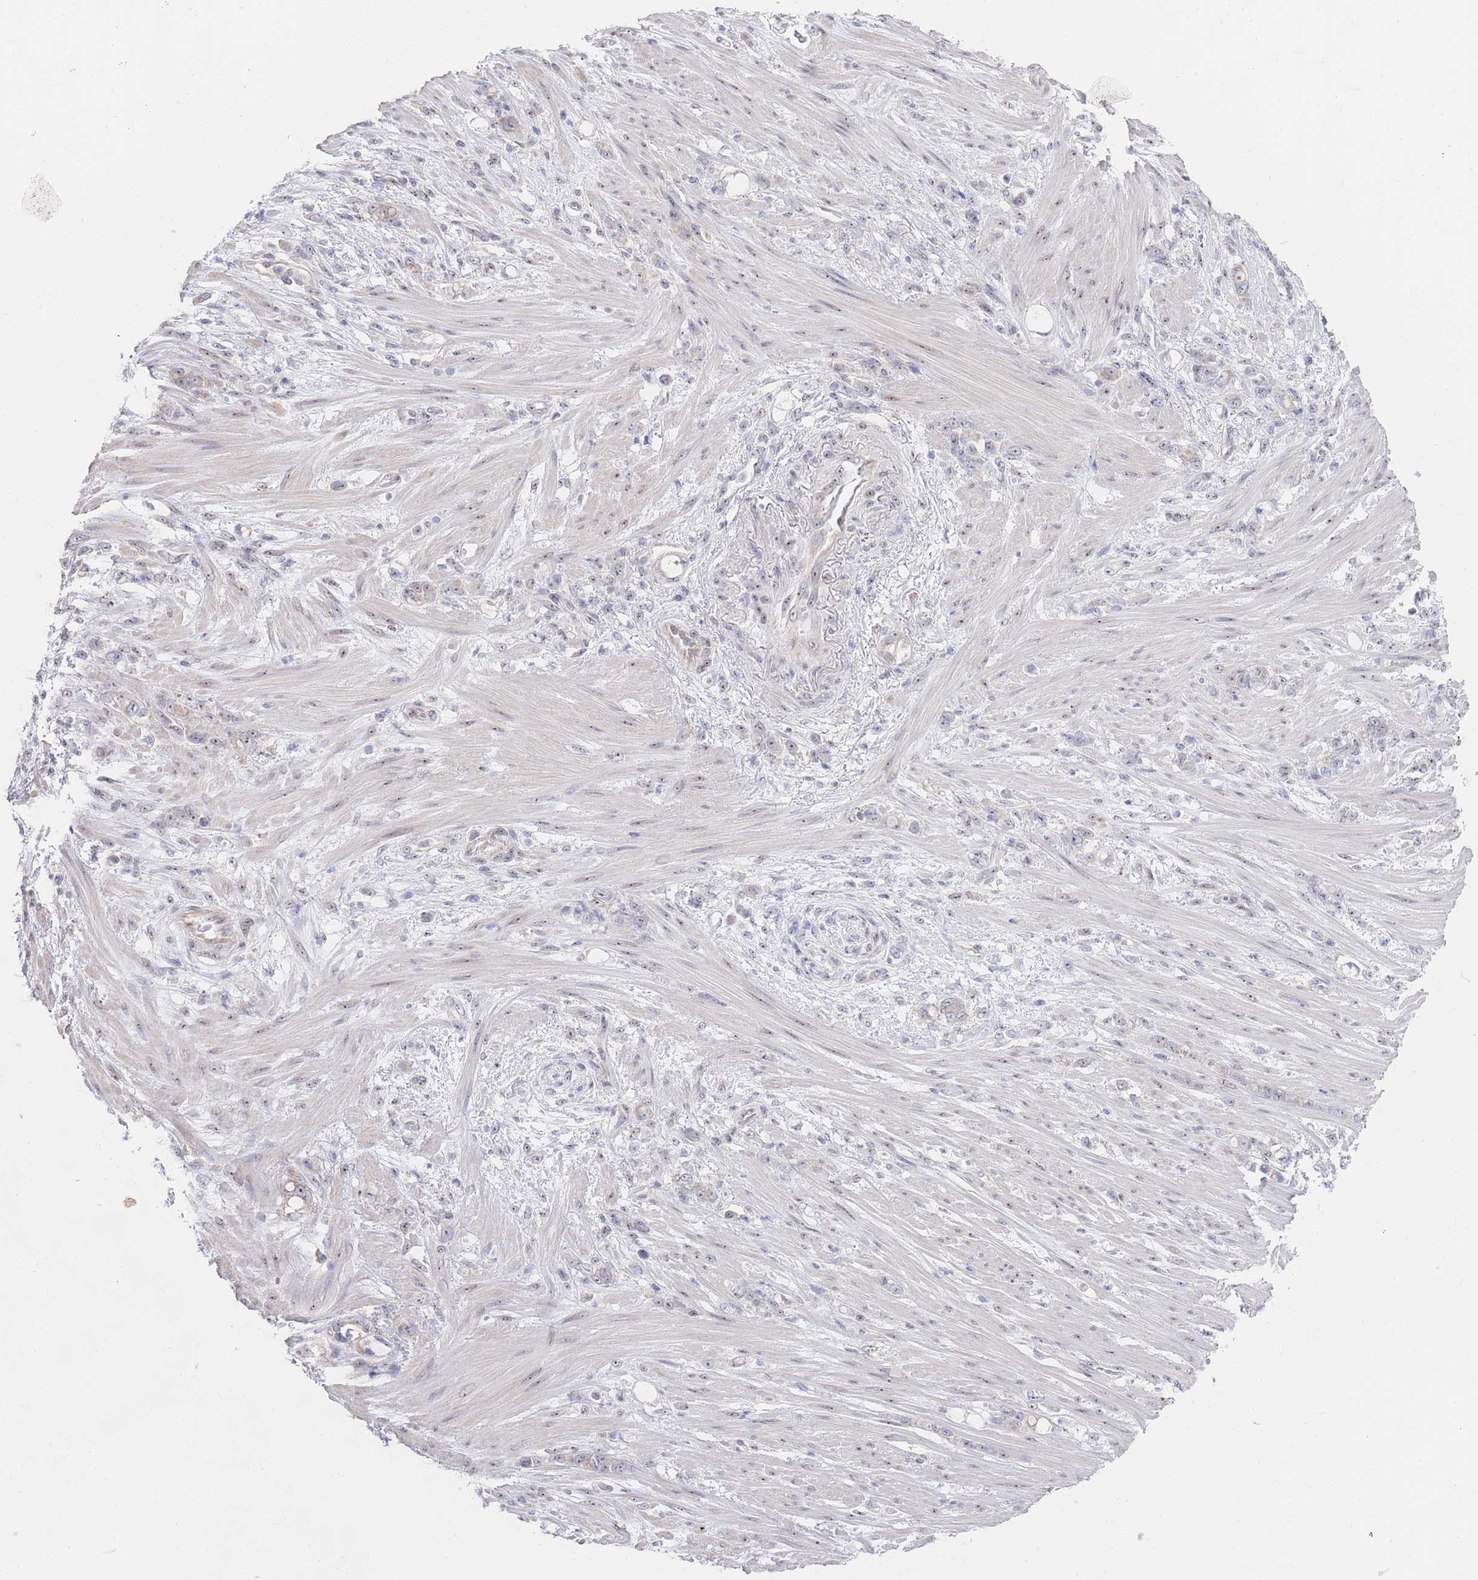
{"staining": {"intensity": "weak", "quantity": "<25%", "location": "nuclear"}, "tissue": "stomach cancer", "cell_type": "Tumor cells", "image_type": "cancer", "snomed": [{"axis": "morphology", "description": "Normal tissue, NOS"}, {"axis": "morphology", "description": "Adenocarcinoma, NOS"}, {"axis": "topography", "description": "Stomach"}], "caption": "This histopathology image is of adenocarcinoma (stomach) stained with IHC to label a protein in brown with the nuclei are counter-stained blue. There is no expression in tumor cells. Brightfield microscopy of immunohistochemistry stained with DAB (brown) and hematoxylin (blue), captured at high magnification.", "gene": "ZNF142", "patient": {"sex": "female", "age": 79}}